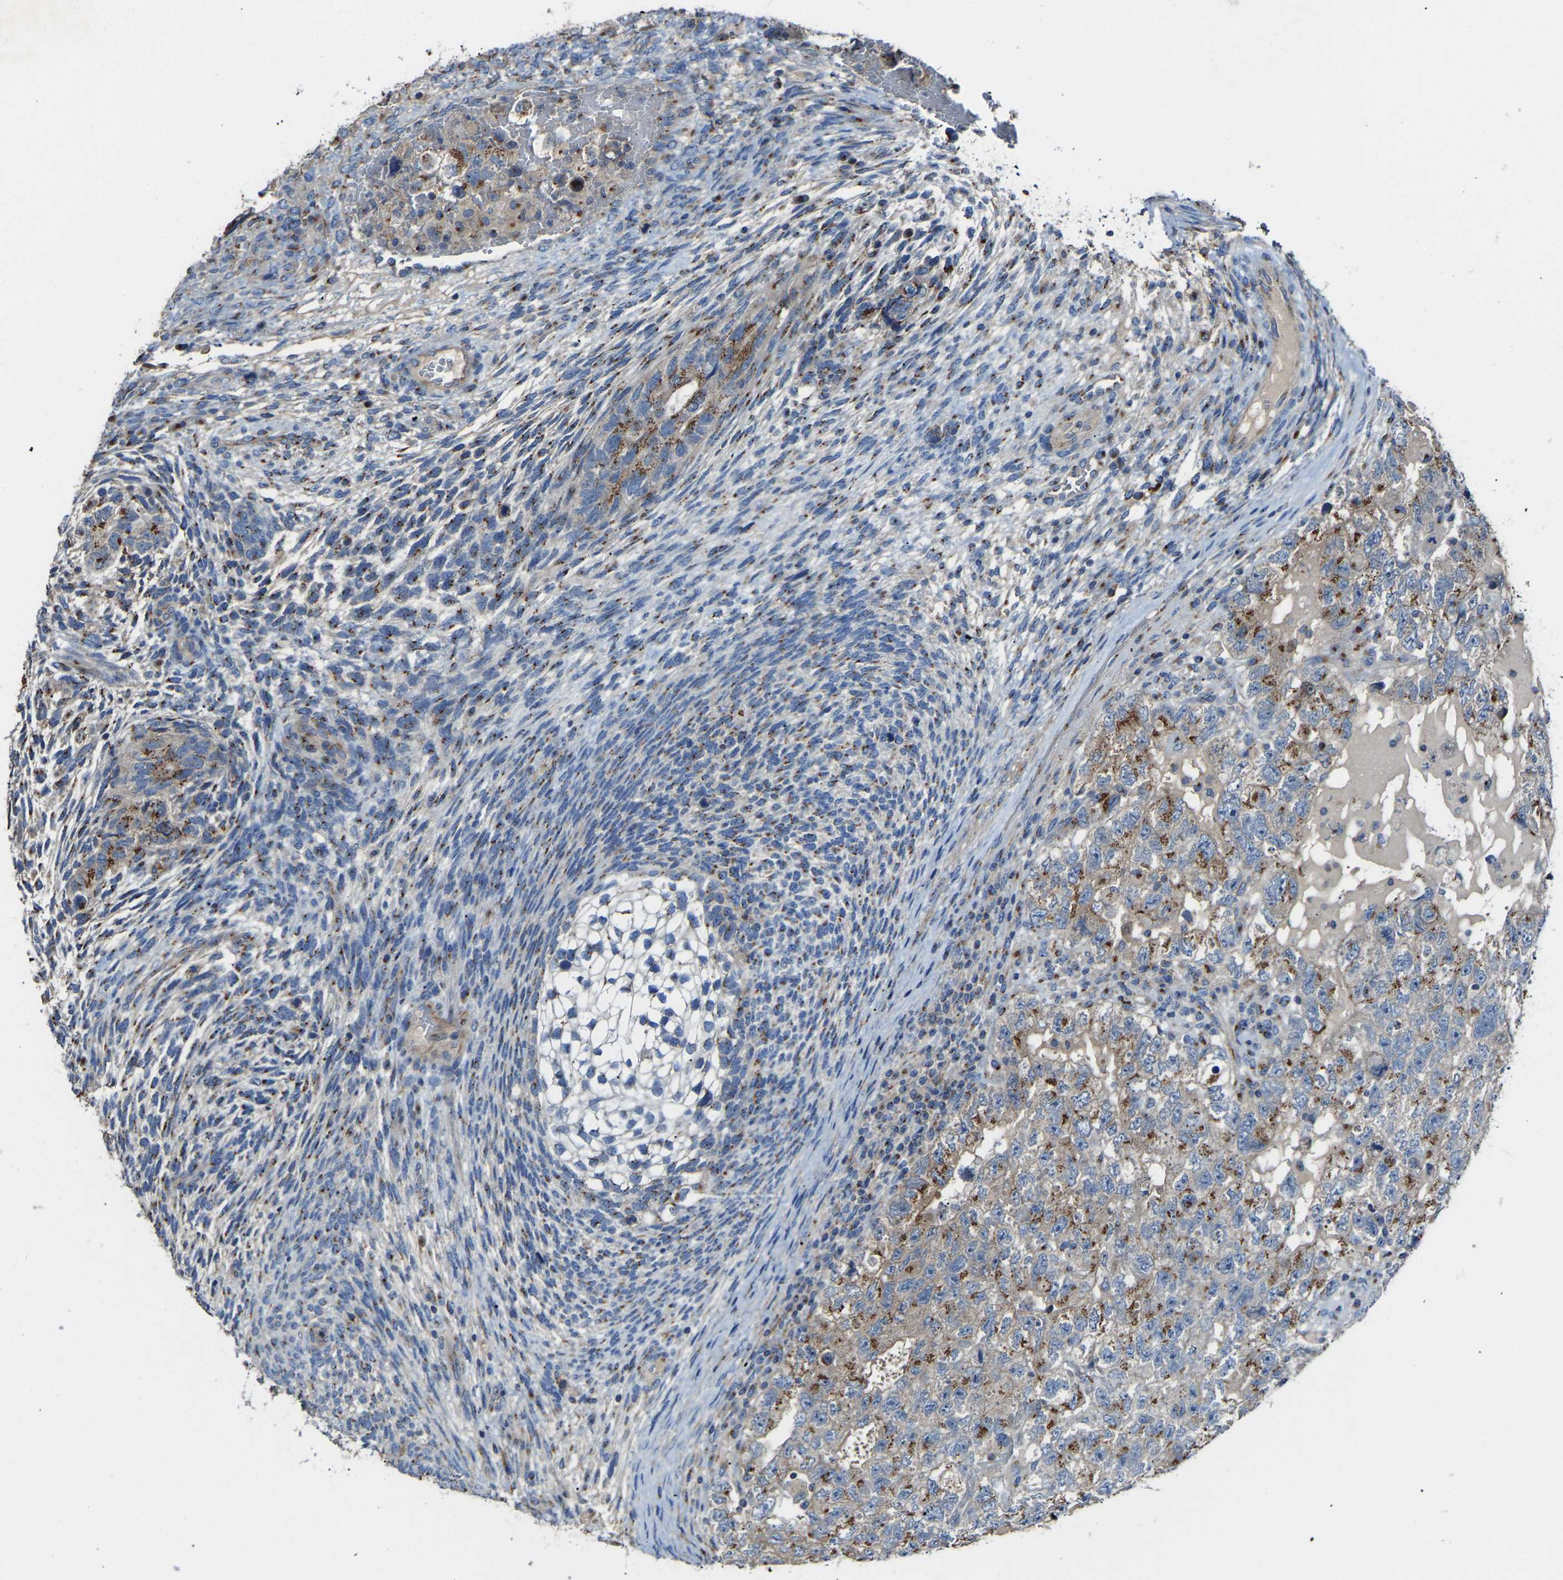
{"staining": {"intensity": "moderate", "quantity": ">75%", "location": "cytoplasmic/membranous"}, "tissue": "testis cancer", "cell_type": "Tumor cells", "image_type": "cancer", "snomed": [{"axis": "morphology", "description": "Carcinoma, Embryonal, NOS"}, {"axis": "topography", "description": "Testis"}], "caption": "A brown stain labels moderate cytoplasmic/membranous staining of a protein in human testis cancer tumor cells. The protein is stained brown, and the nuclei are stained in blue (DAB (3,3'-diaminobenzidine) IHC with brightfield microscopy, high magnification).", "gene": "CANT1", "patient": {"sex": "male", "age": 36}}